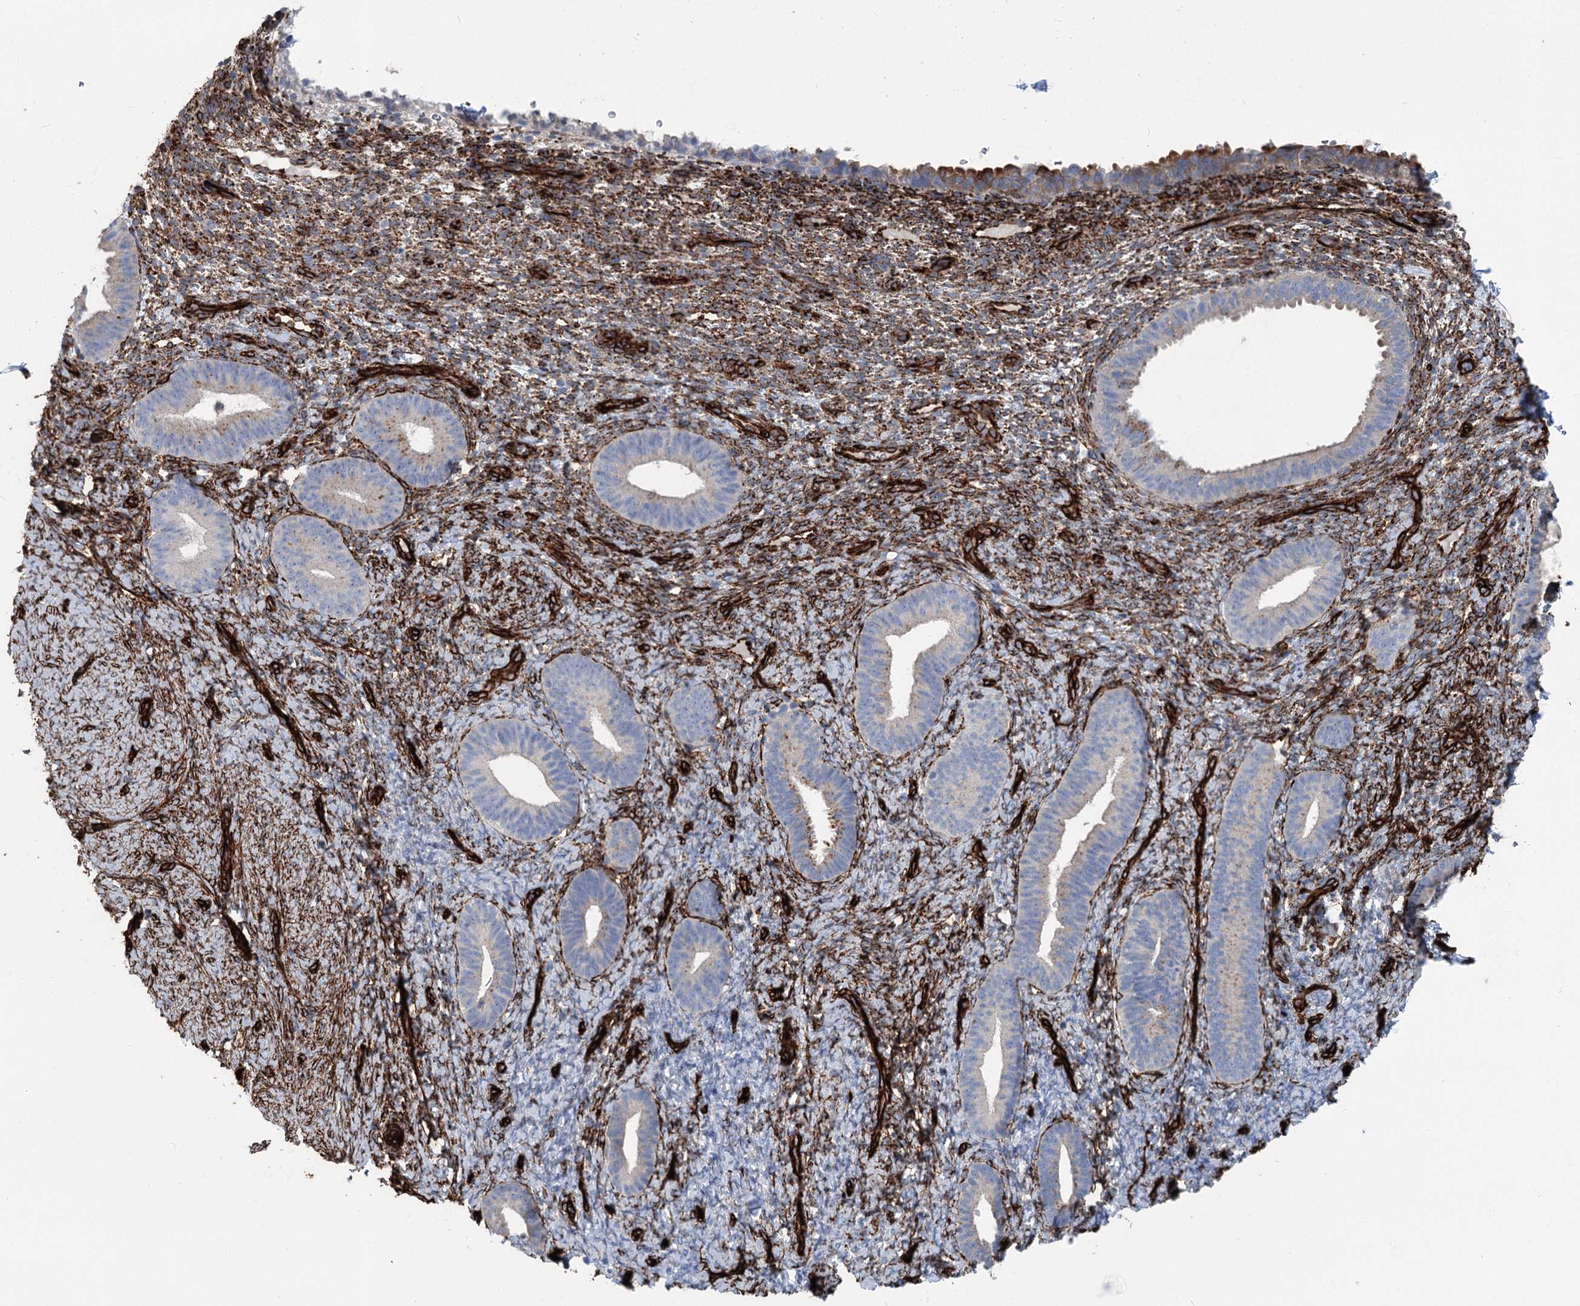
{"staining": {"intensity": "moderate", "quantity": ">75%", "location": "cytoplasmic/membranous"}, "tissue": "endometrium", "cell_type": "Cells in endometrial stroma", "image_type": "normal", "snomed": [{"axis": "morphology", "description": "Normal tissue, NOS"}, {"axis": "topography", "description": "Endometrium"}], "caption": "Moderate cytoplasmic/membranous positivity for a protein is appreciated in about >75% of cells in endometrial stroma of benign endometrium using immunohistochemistry.", "gene": "IQSEC1", "patient": {"sex": "female", "age": 65}}